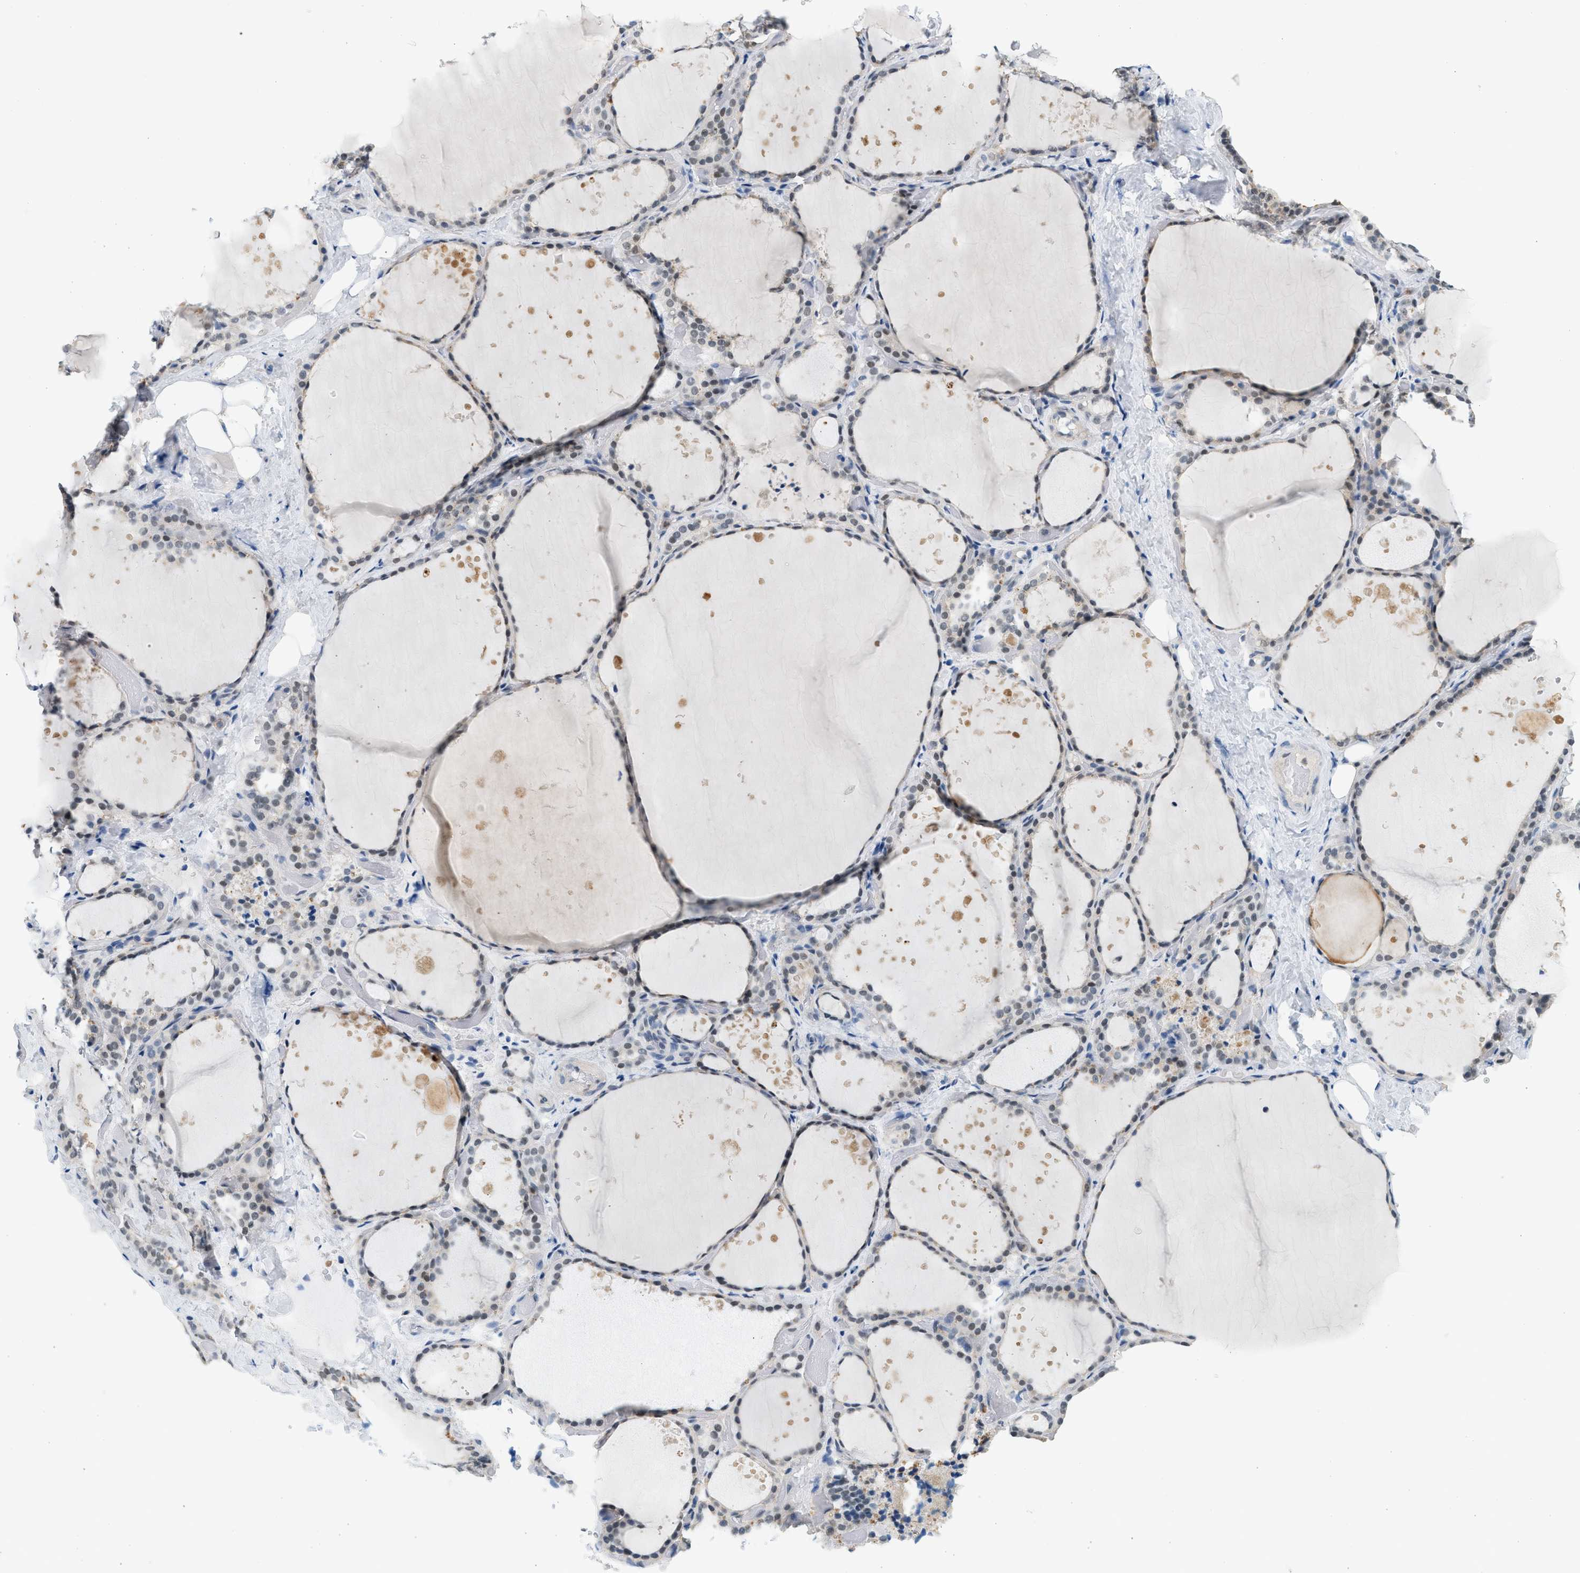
{"staining": {"intensity": "weak", "quantity": "25%-75%", "location": "cytoplasmic/membranous,nuclear"}, "tissue": "thyroid gland", "cell_type": "Glandular cells", "image_type": "normal", "snomed": [{"axis": "morphology", "description": "Normal tissue, NOS"}, {"axis": "topography", "description": "Thyroid gland"}], "caption": "Immunohistochemical staining of normal human thyroid gland exhibits 25%-75% levels of weak cytoplasmic/membranous,nuclear protein expression in approximately 25%-75% of glandular cells.", "gene": "HIPK1", "patient": {"sex": "female", "age": 44}}